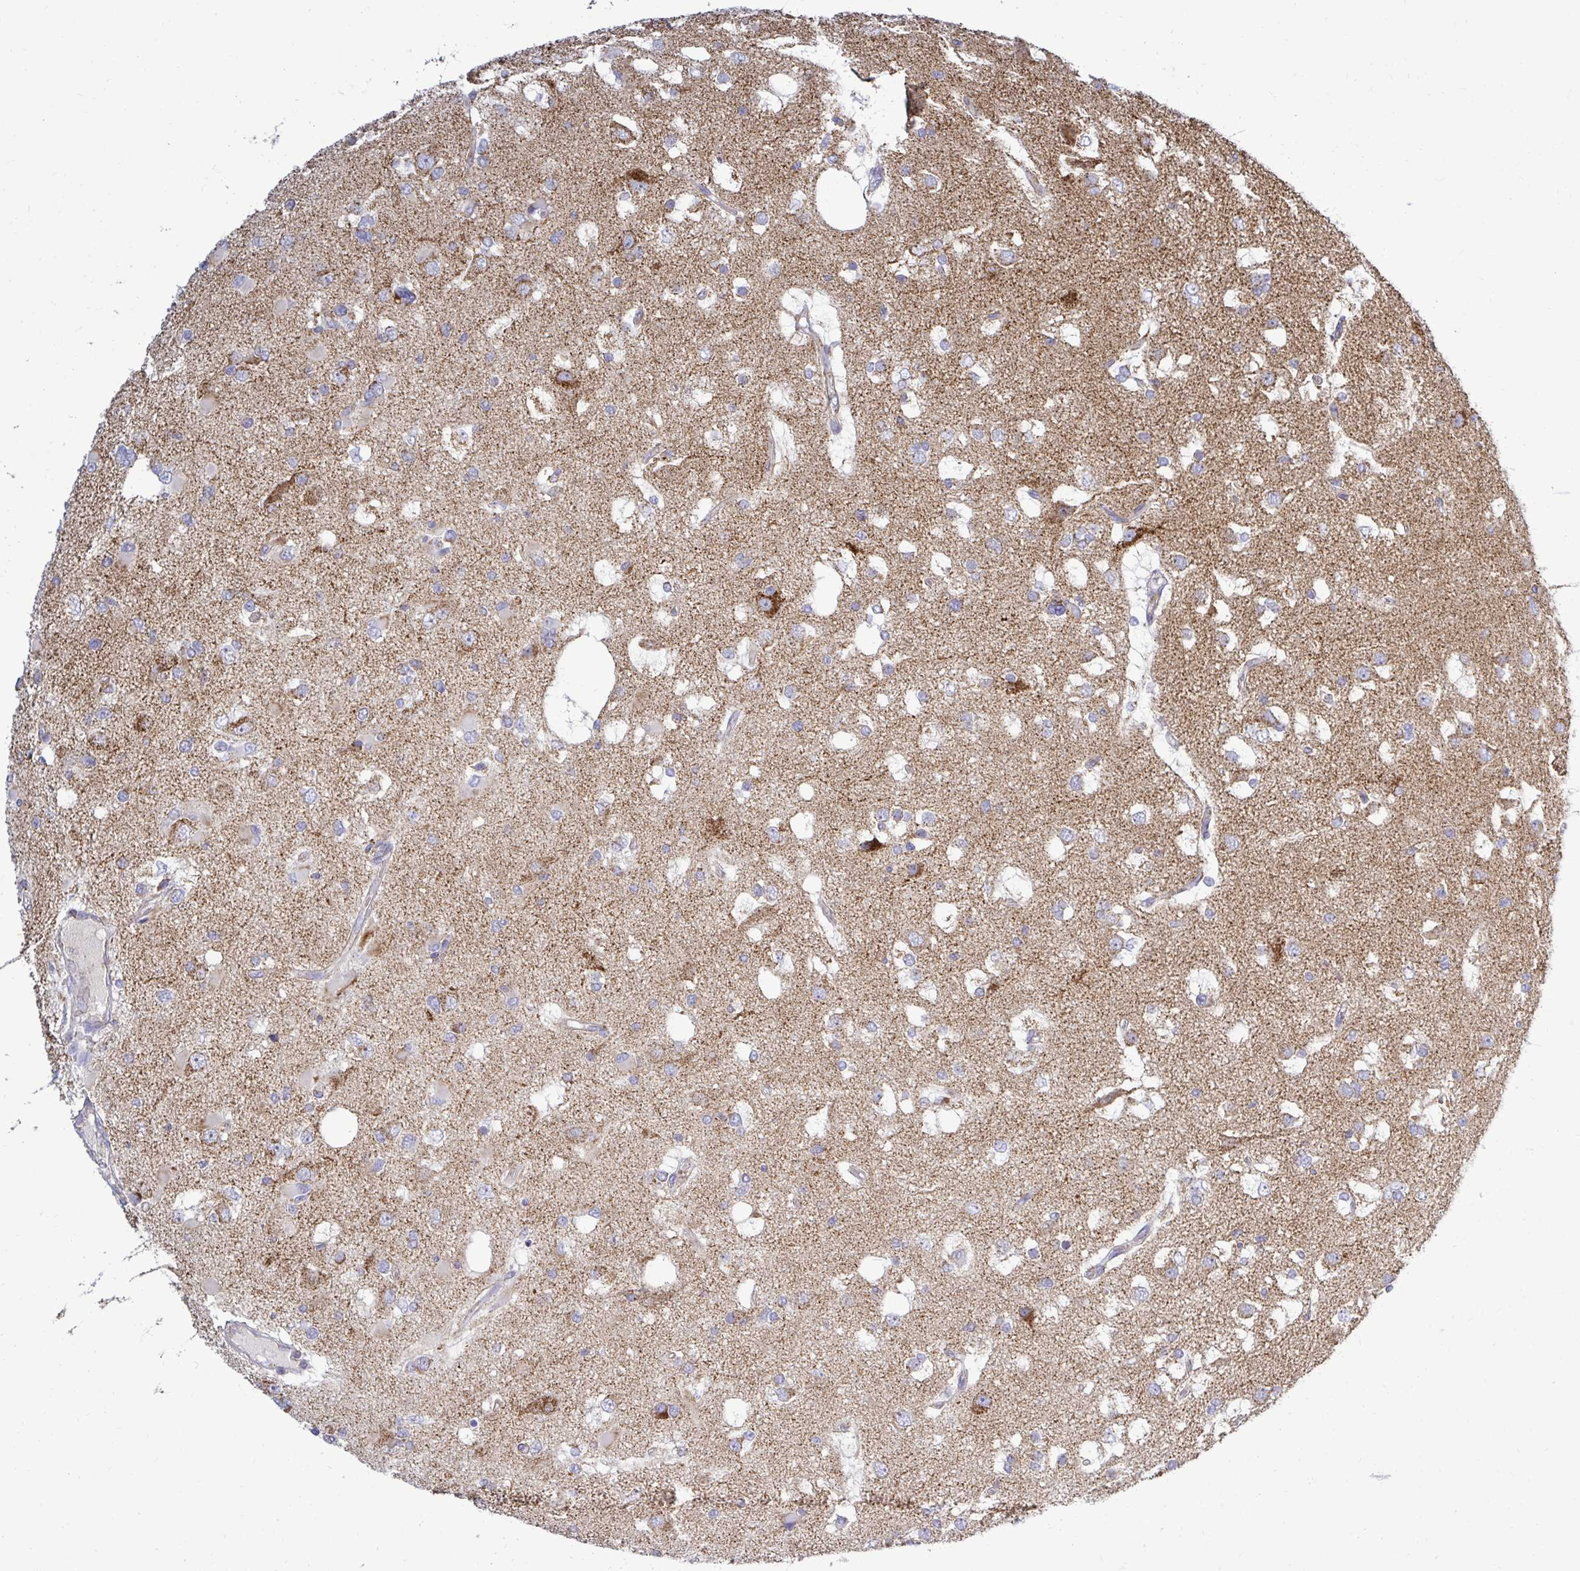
{"staining": {"intensity": "negative", "quantity": "none", "location": "none"}, "tissue": "glioma", "cell_type": "Tumor cells", "image_type": "cancer", "snomed": [{"axis": "morphology", "description": "Glioma, malignant, High grade"}, {"axis": "topography", "description": "Brain"}], "caption": "Protein analysis of malignant glioma (high-grade) exhibits no significant staining in tumor cells.", "gene": "OR10R2", "patient": {"sex": "male", "age": 53}}